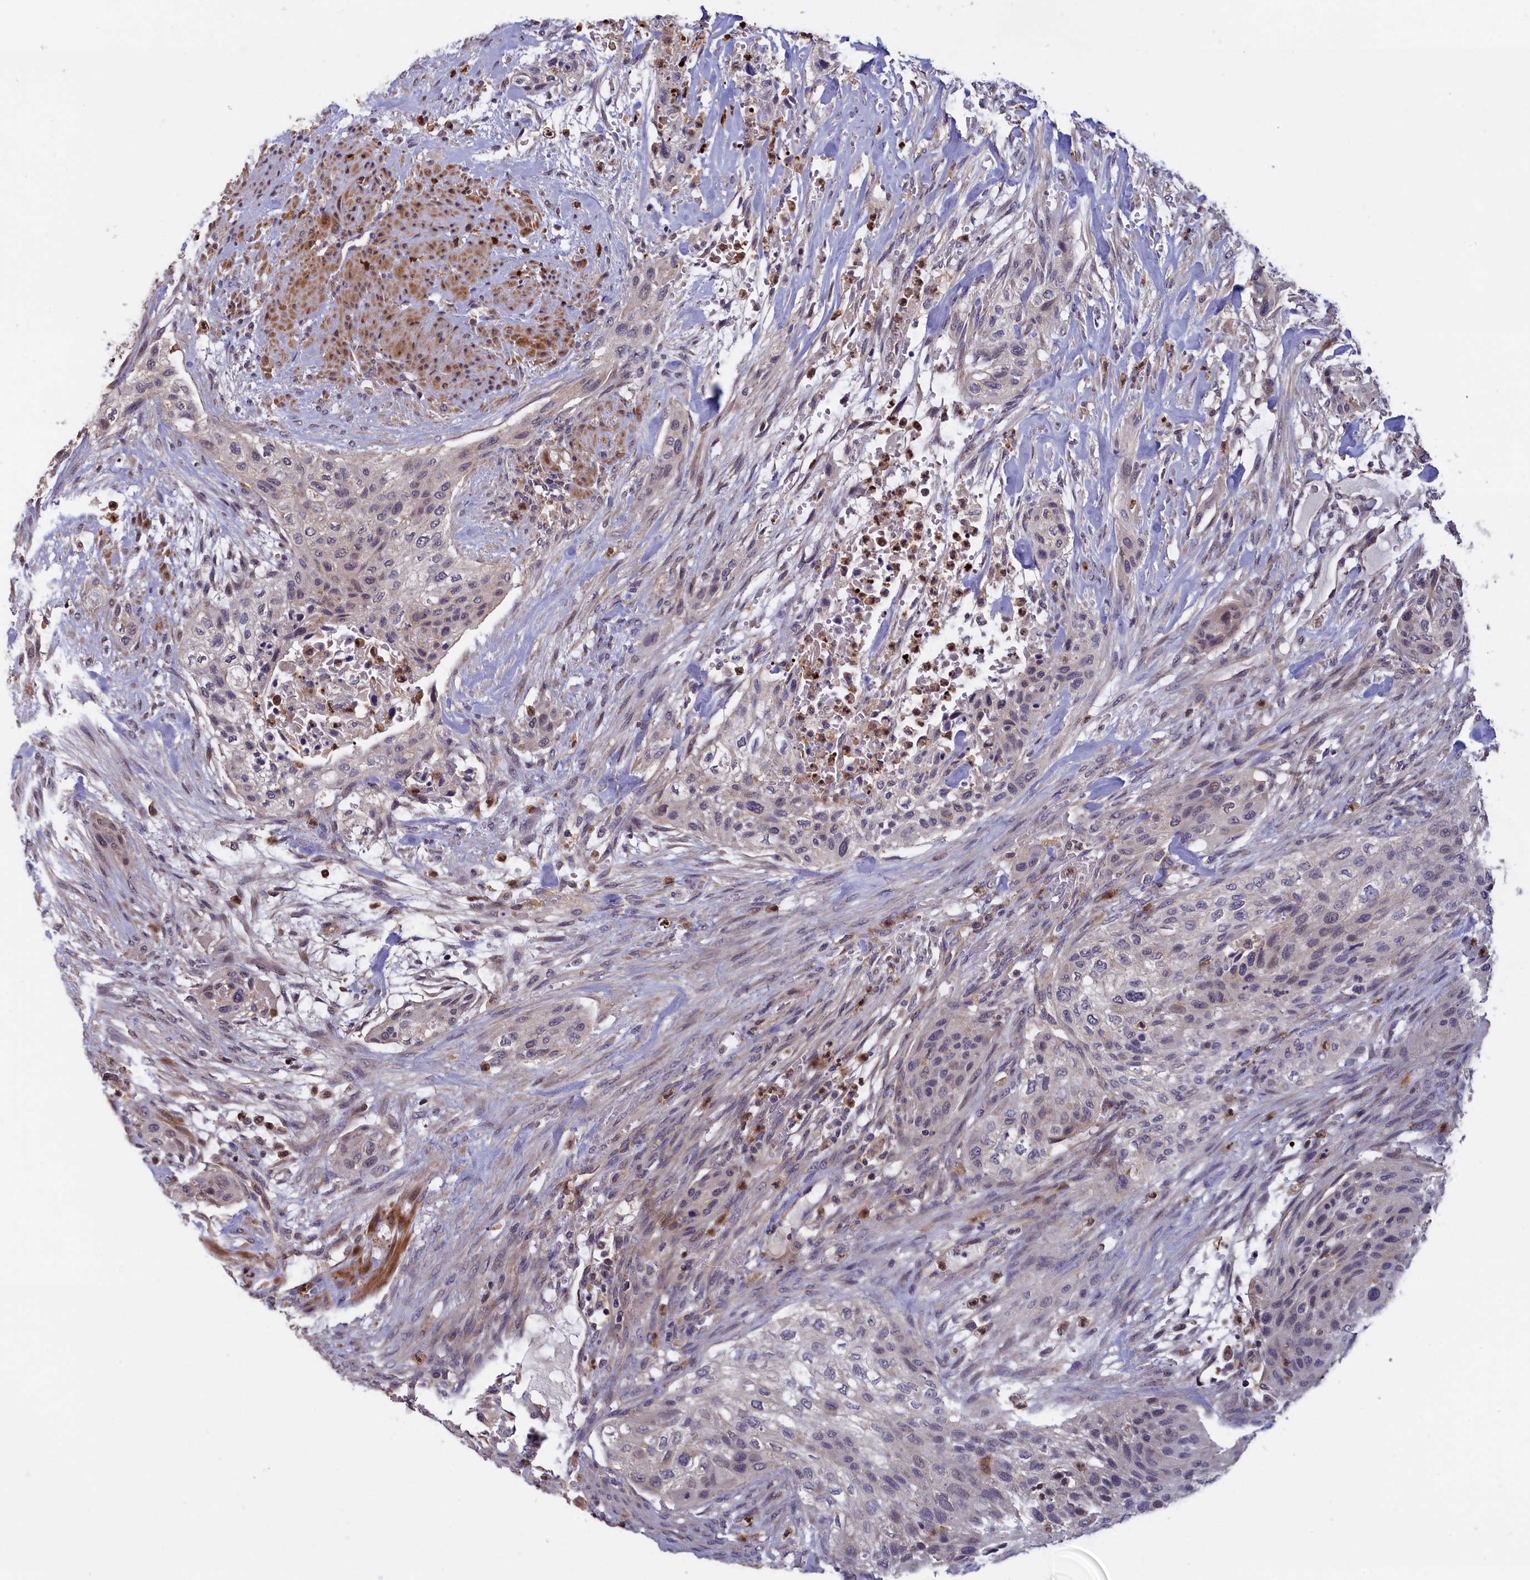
{"staining": {"intensity": "weak", "quantity": "<25%", "location": "cytoplasmic/membranous,nuclear"}, "tissue": "urothelial cancer", "cell_type": "Tumor cells", "image_type": "cancer", "snomed": [{"axis": "morphology", "description": "Urothelial carcinoma, High grade"}, {"axis": "topography", "description": "Urinary bladder"}], "caption": "Immunohistochemical staining of human urothelial cancer demonstrates no significant expression in tumor cells.", "gene": "EPB41L4B", "patient": {"sex": "male", "age": 35}}